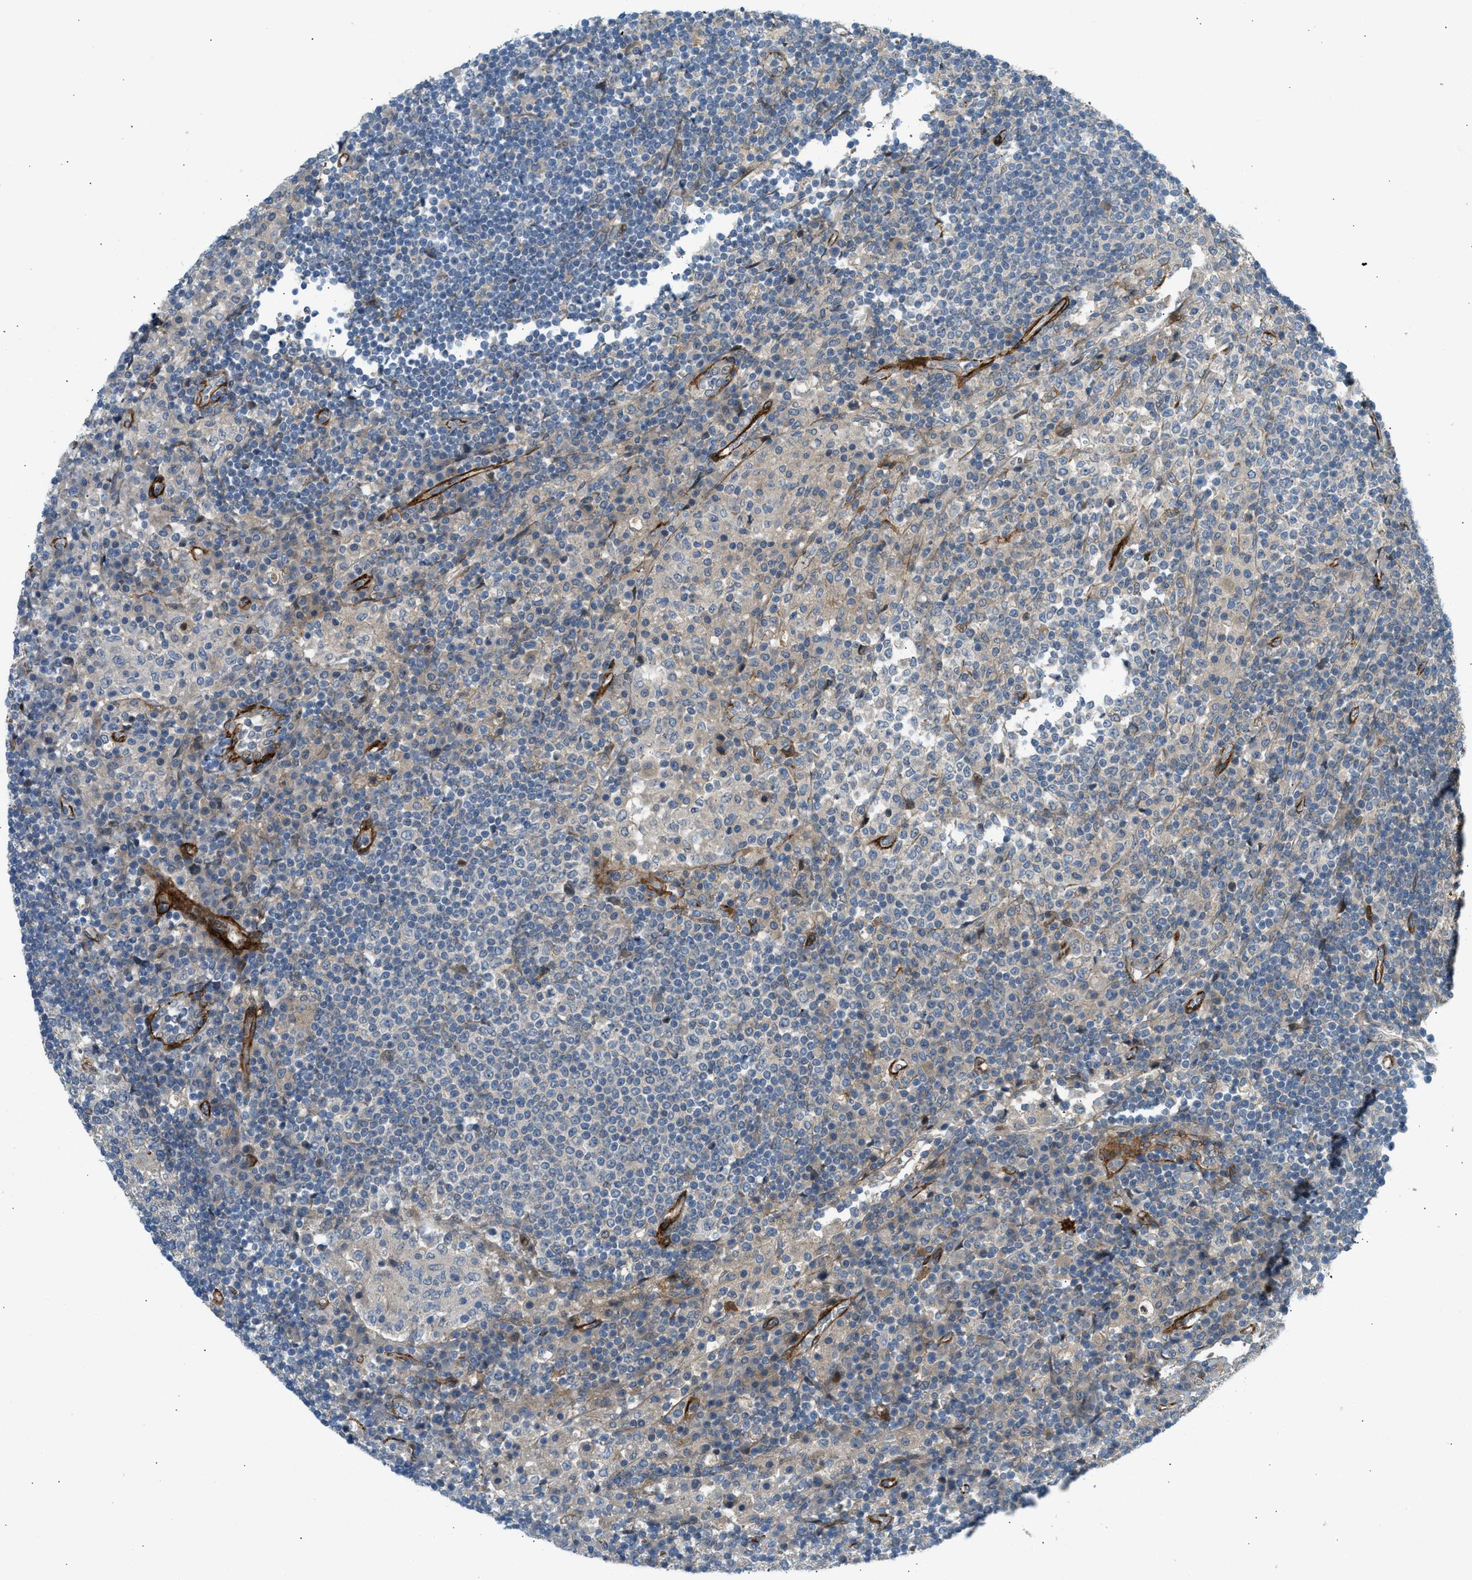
{"staining": {"intensity": "moderate", "quantity": "<25%", "location": "cytoplasmic/membranous"}, "tissue": "lymph node", "cell_type": "Germinal center cells", "image_type": "normal", "snomed": [{"axis": "morphology", "description": "Normal tissue, NOS"}, {"axis": "topography", "description": "Lymph node"}], "caption": "Protein analysis of unremarkable lymph node demonstrates moderate cytoplasmic/membranous positivity in approximately <25% of germinal center cells.", "gene": "EDNRA", "patient": {"sex": "female", "age": 53}}